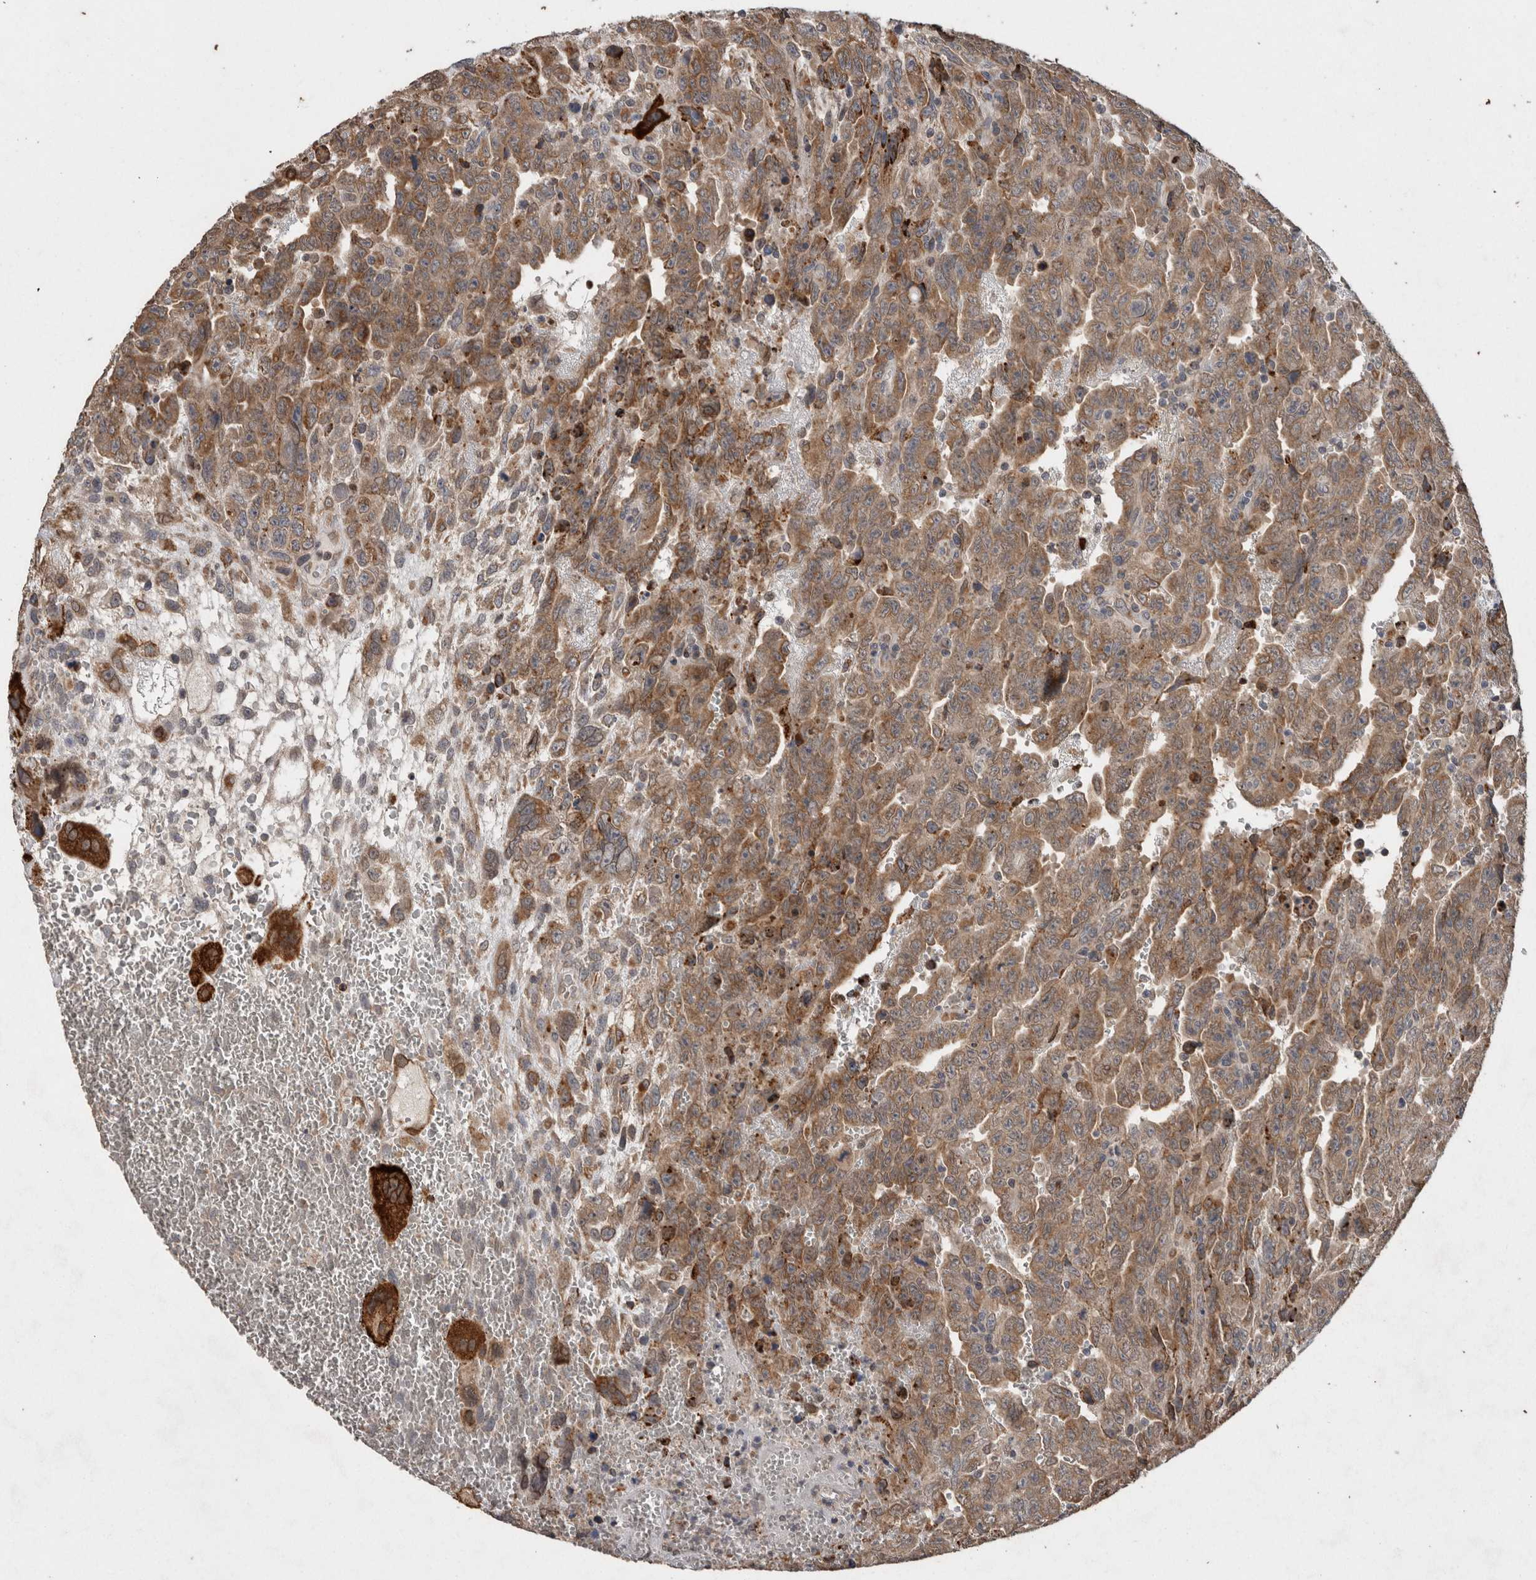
{"staining": {"intensity": "moderate", "quantity": ">75%", "location": "cytoplasmic/membranous"}, "tissue": "testis cancer", "cell_type": "Tumor cells", "image_type": "cancer", "snomed": [{"axis": "morphology", "description": "Carcinoma, Embryonal, NOS"}, {"axis": "topography", "description": "Testis"}], "caption": "The histopathology image reveals a brown stain indicating the presence of a protein in the cytoplasmic/membranous of tumor cells in testis embryonal carcinoma.", "gene": "ADGRL3", "patient": {"sex": "male", "age": 28}}